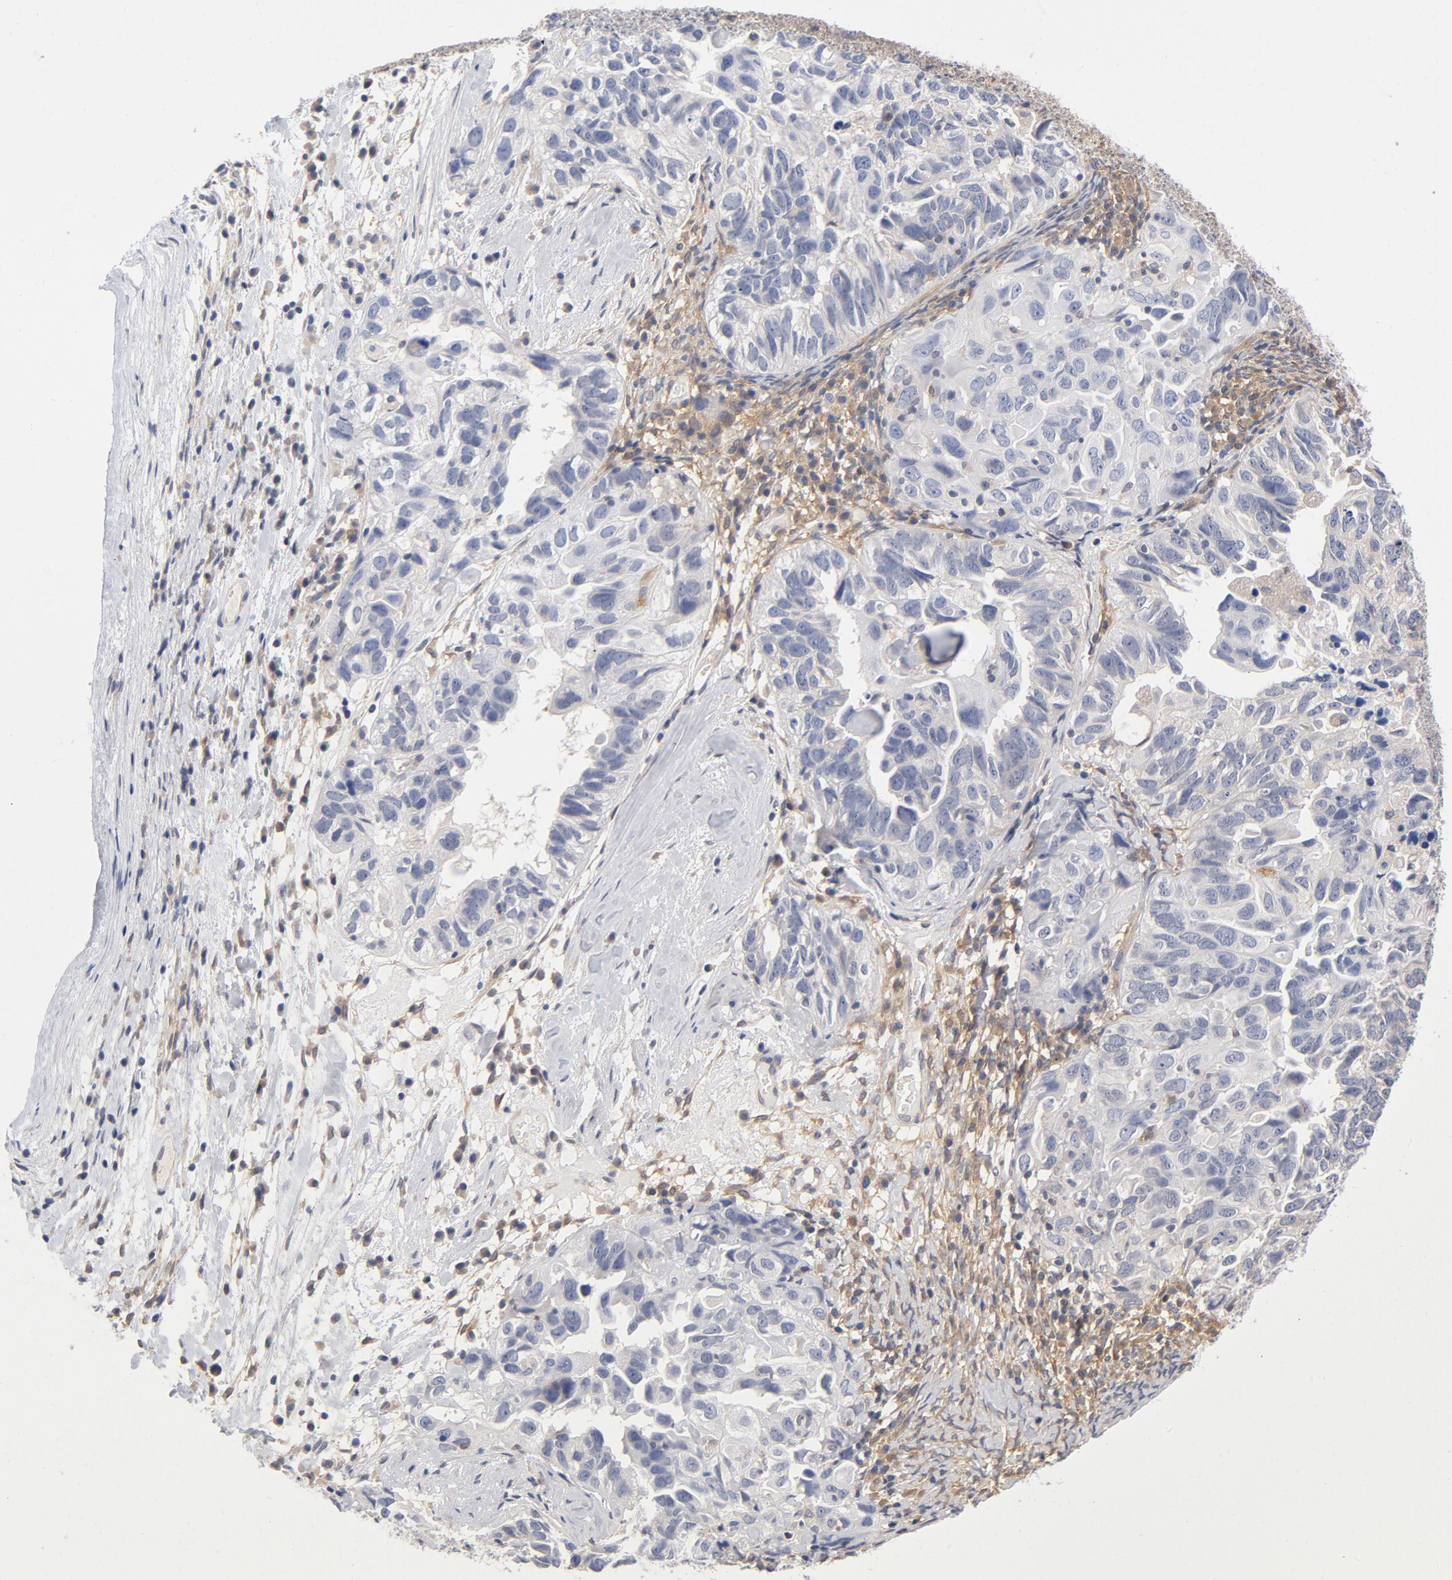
{"staining": {"intensity": "negative", "quantity": "none", "location": "none"}, "tissue": "ovarian cancer", "cell_type": "Tumor cells", "image_type": "cancer", "snomed": [{"axis": "morphology", "description": "Cystadenocarcinoma, serous, NOS"}, {"axis": "topography", "description": "Ovary"}], "caption": "This is a image of immunohistochemistry staining of serous cystadenocarcinoma (ovarian), which shows no expression in tumor cells.", "gene": "ASMTL", "patient": {"sex": "female", "age": 82}}